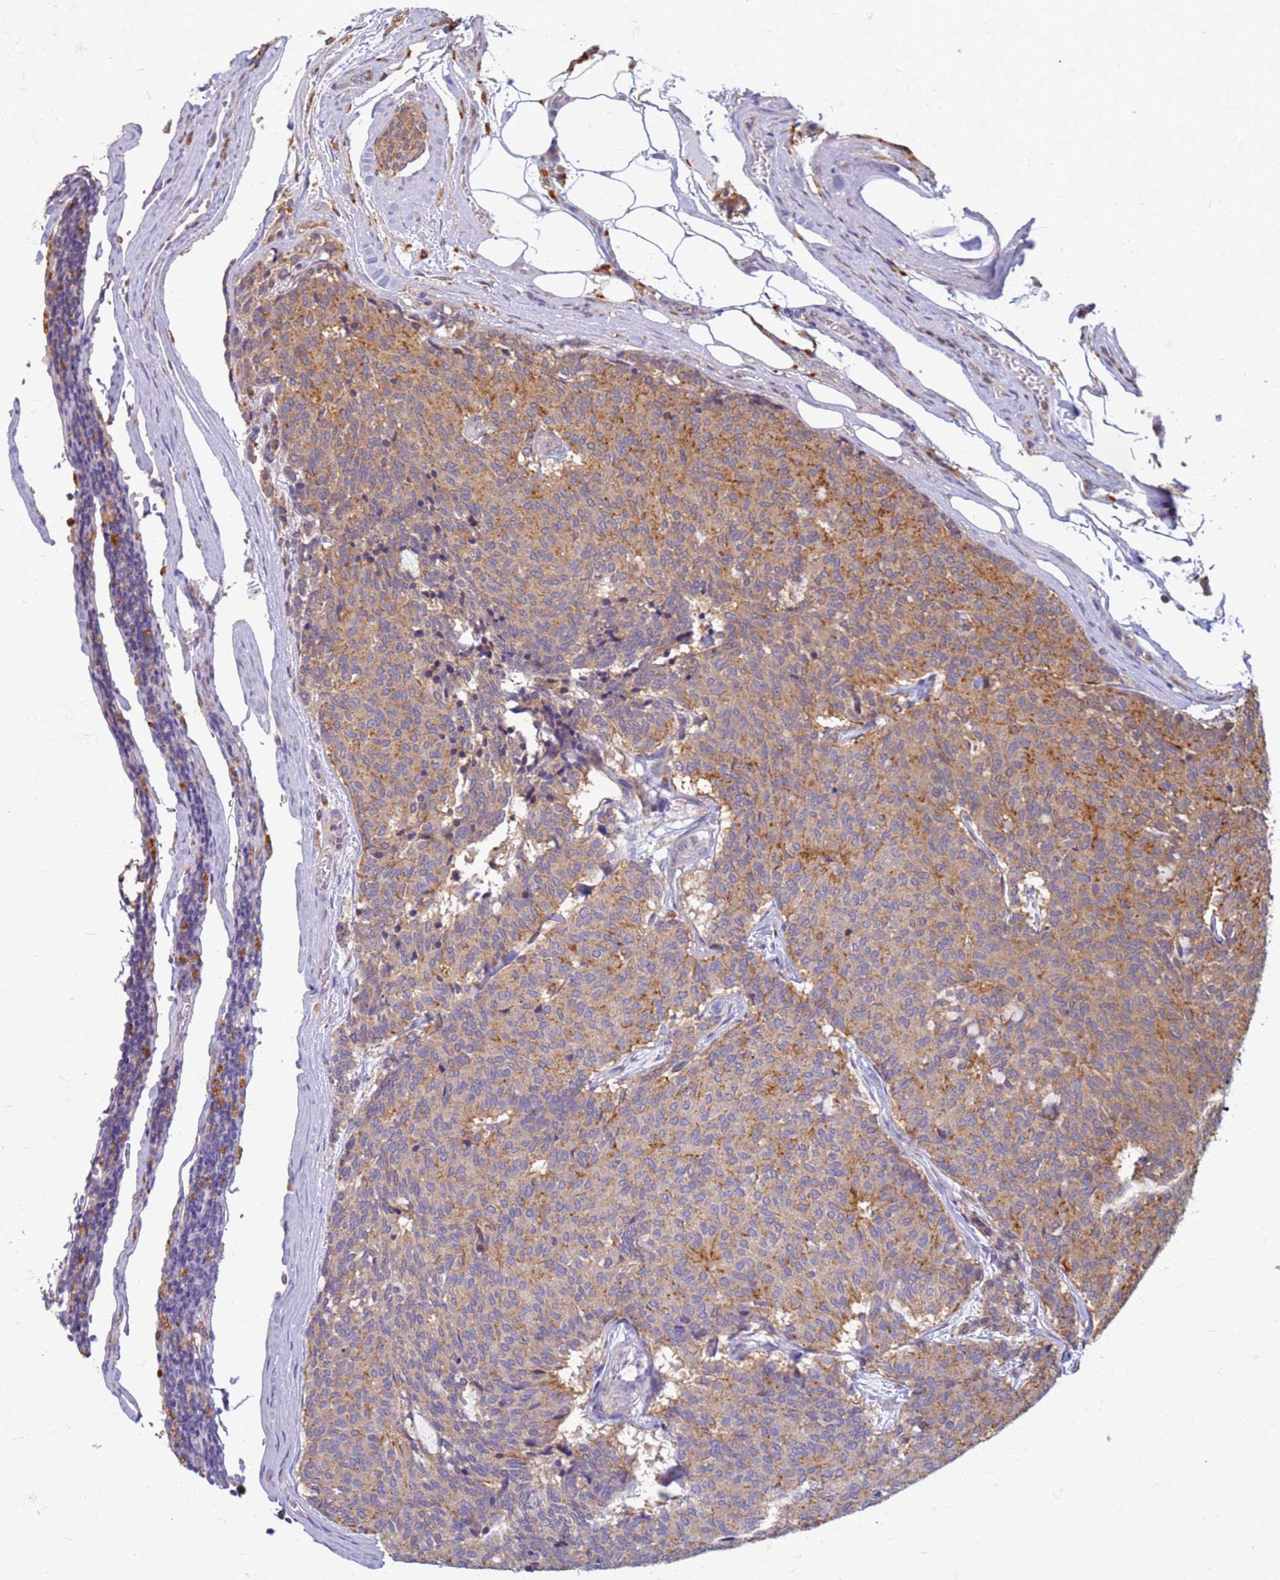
{"staining": {"intensity": "moderate", "quantity": "25%-75%", "location": "cytoplasmic/membranous"}, "tissue": "carcinoid", "cell_type": "Tumor cells", "image_type": "cancer", "snomed": [{"axis": "morphology", "description": "Carcinoid, malignant, NOS"}, {"axis": "topography", "description": "Pancreas"}], "caption": "Moderate cytoplasmic/membranous positivity for a protein is identified in approximately 25%-75% of tumor cells of malignant carcinoid using immunohistochemistry (IHC).", "gene": "ATP6V1E1", "patient": {"sex": "female", "age": 54}}